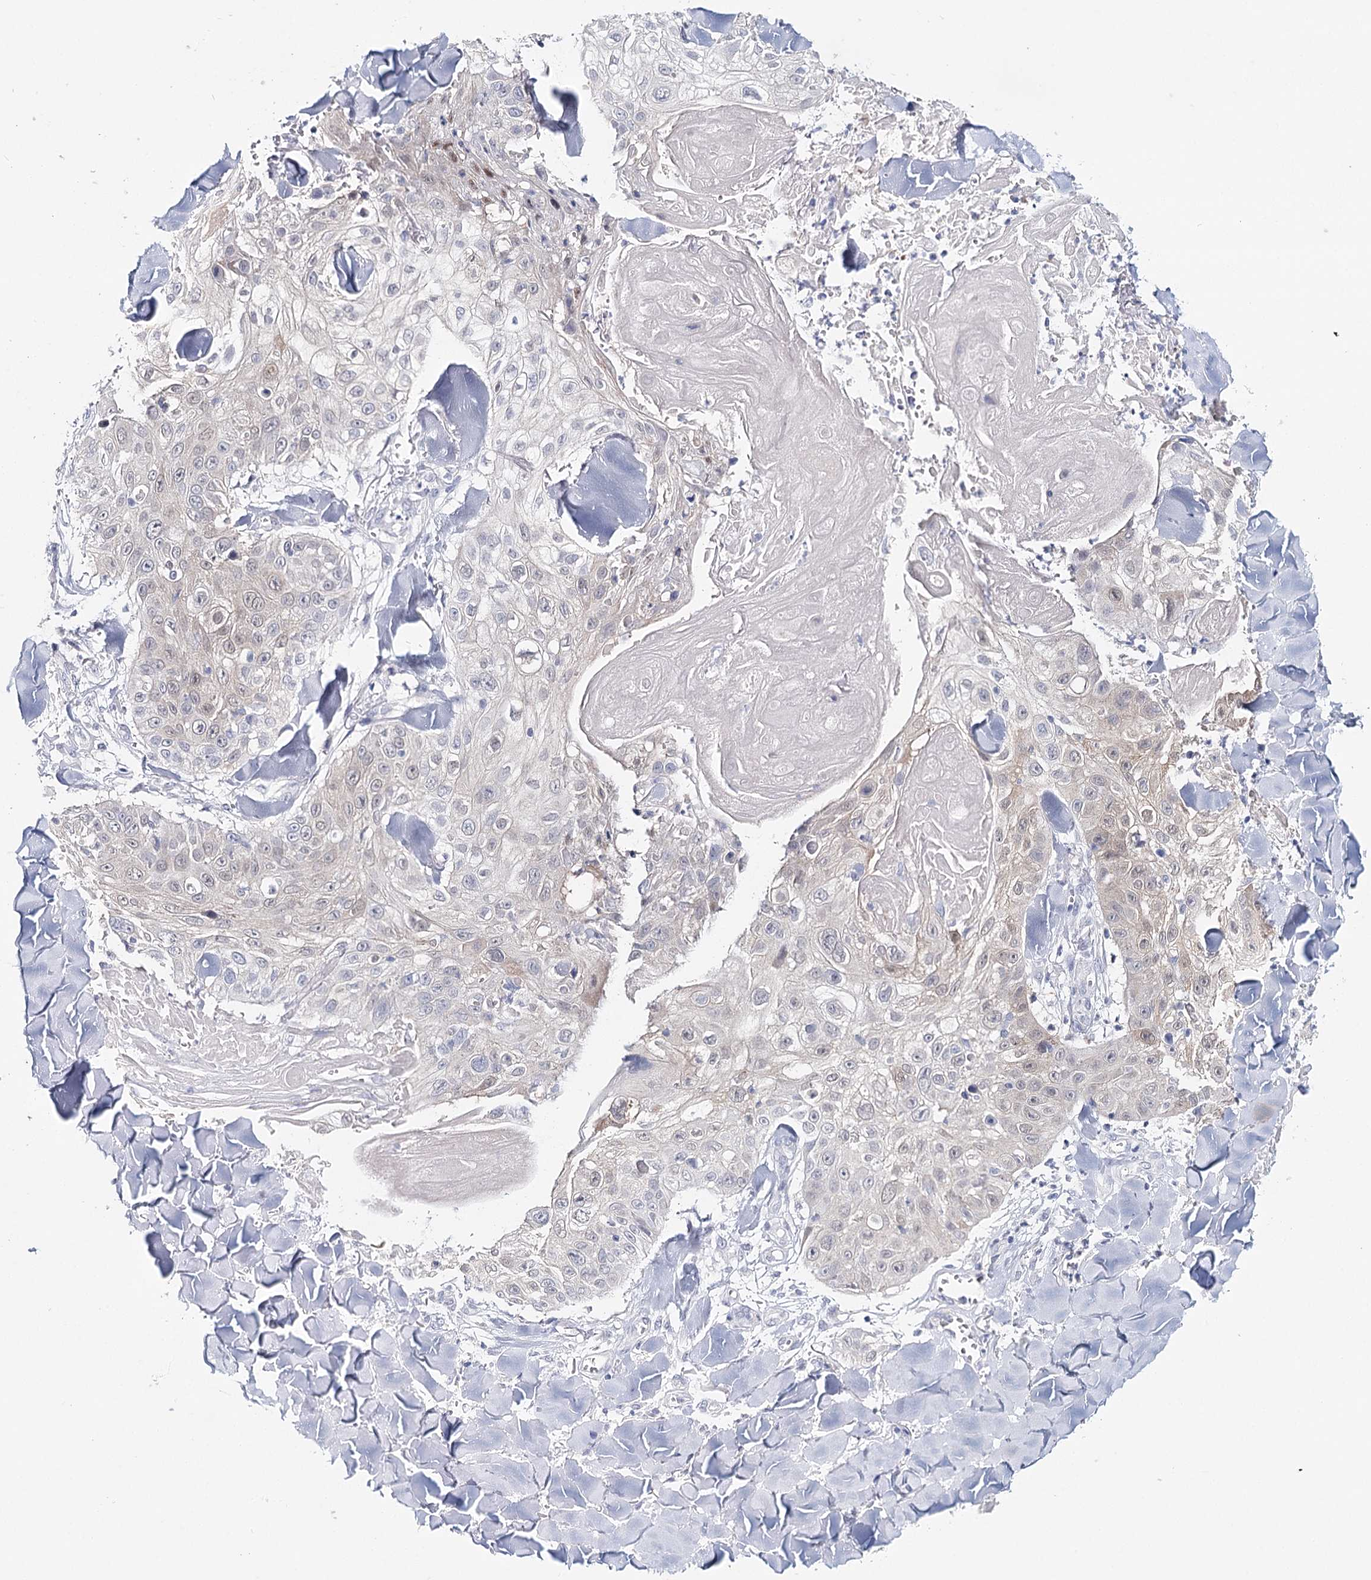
{"staining": {"intensity": "weak", "quantity": "<25%", "location": "cytoplasmic/membranous"}, "tissue": "skin cancer", "cell_type": "Tumor cells", "image_type": "cancer", "snomed": [{"axis": "morphology", "description": "Squamous cell carcinoma, NOS"}, {"axis": "topography", "description": "Skin"}], "caption": "Protein analysis of skin squamous cell carcinoma demonstrates no significant staining in tumor cells.", "gene": "HSPA4L", "patient": {"sex": "male", "age": 86}}